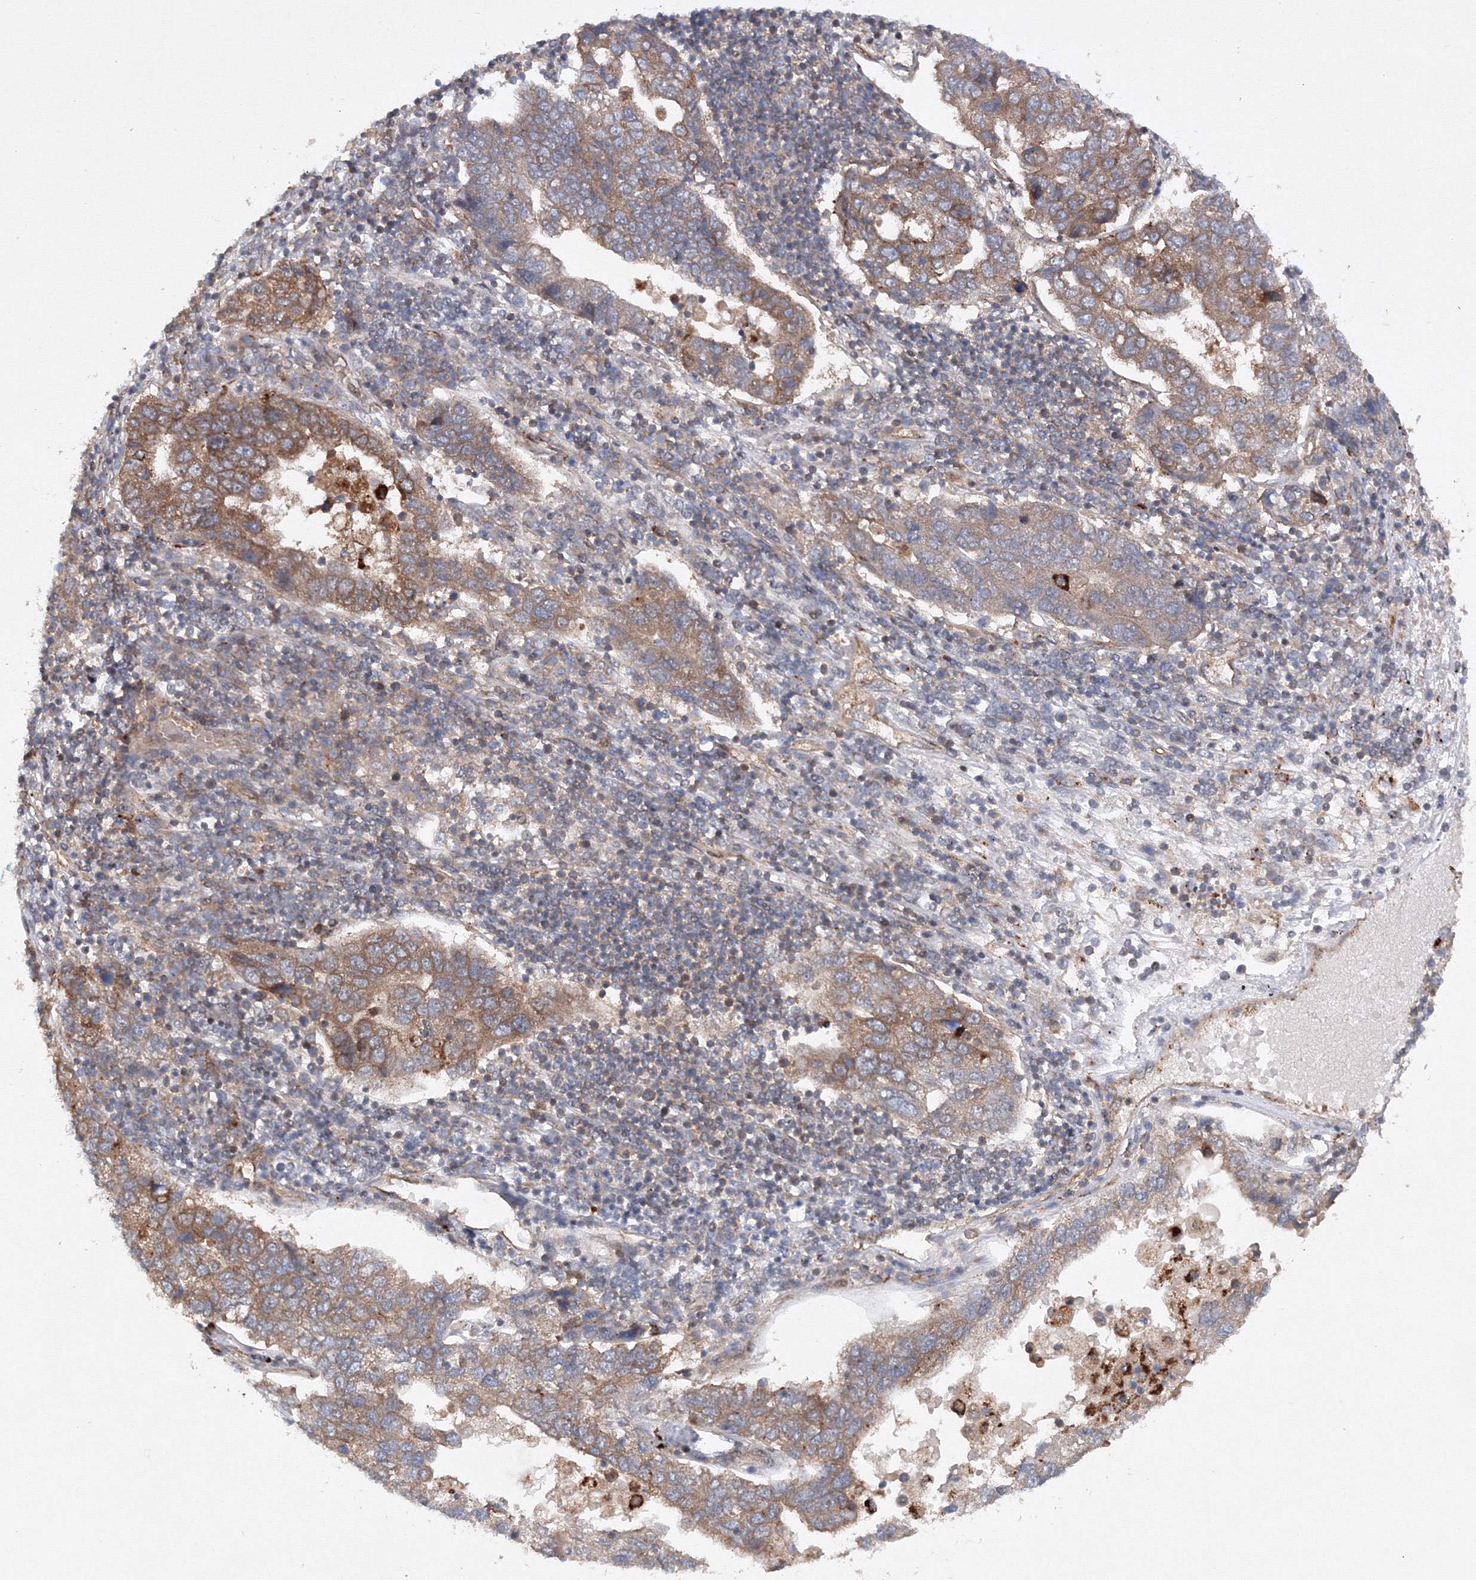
{"staining": {"intensity": "moderate", "quantity": ">75%", "location": "cytoplasmic/membranous"}, "tissue": "pancreatic cancer", "cell_type": "Tumor cells", "image_type": "cancer", "snomed": [{"axis": "morphology", "description": "Adenocarcinoma, NOS"}, {"axis": "topography", "description": "Pancreas"}], "caption": "Moderate cytoplasmic/membranous positivity is appreciated in approximately >75% of tumor cells in adenocarcinoma (pancreatic).", "gene": "DCTD", "patient": {"sex": "female", "age": 61}}